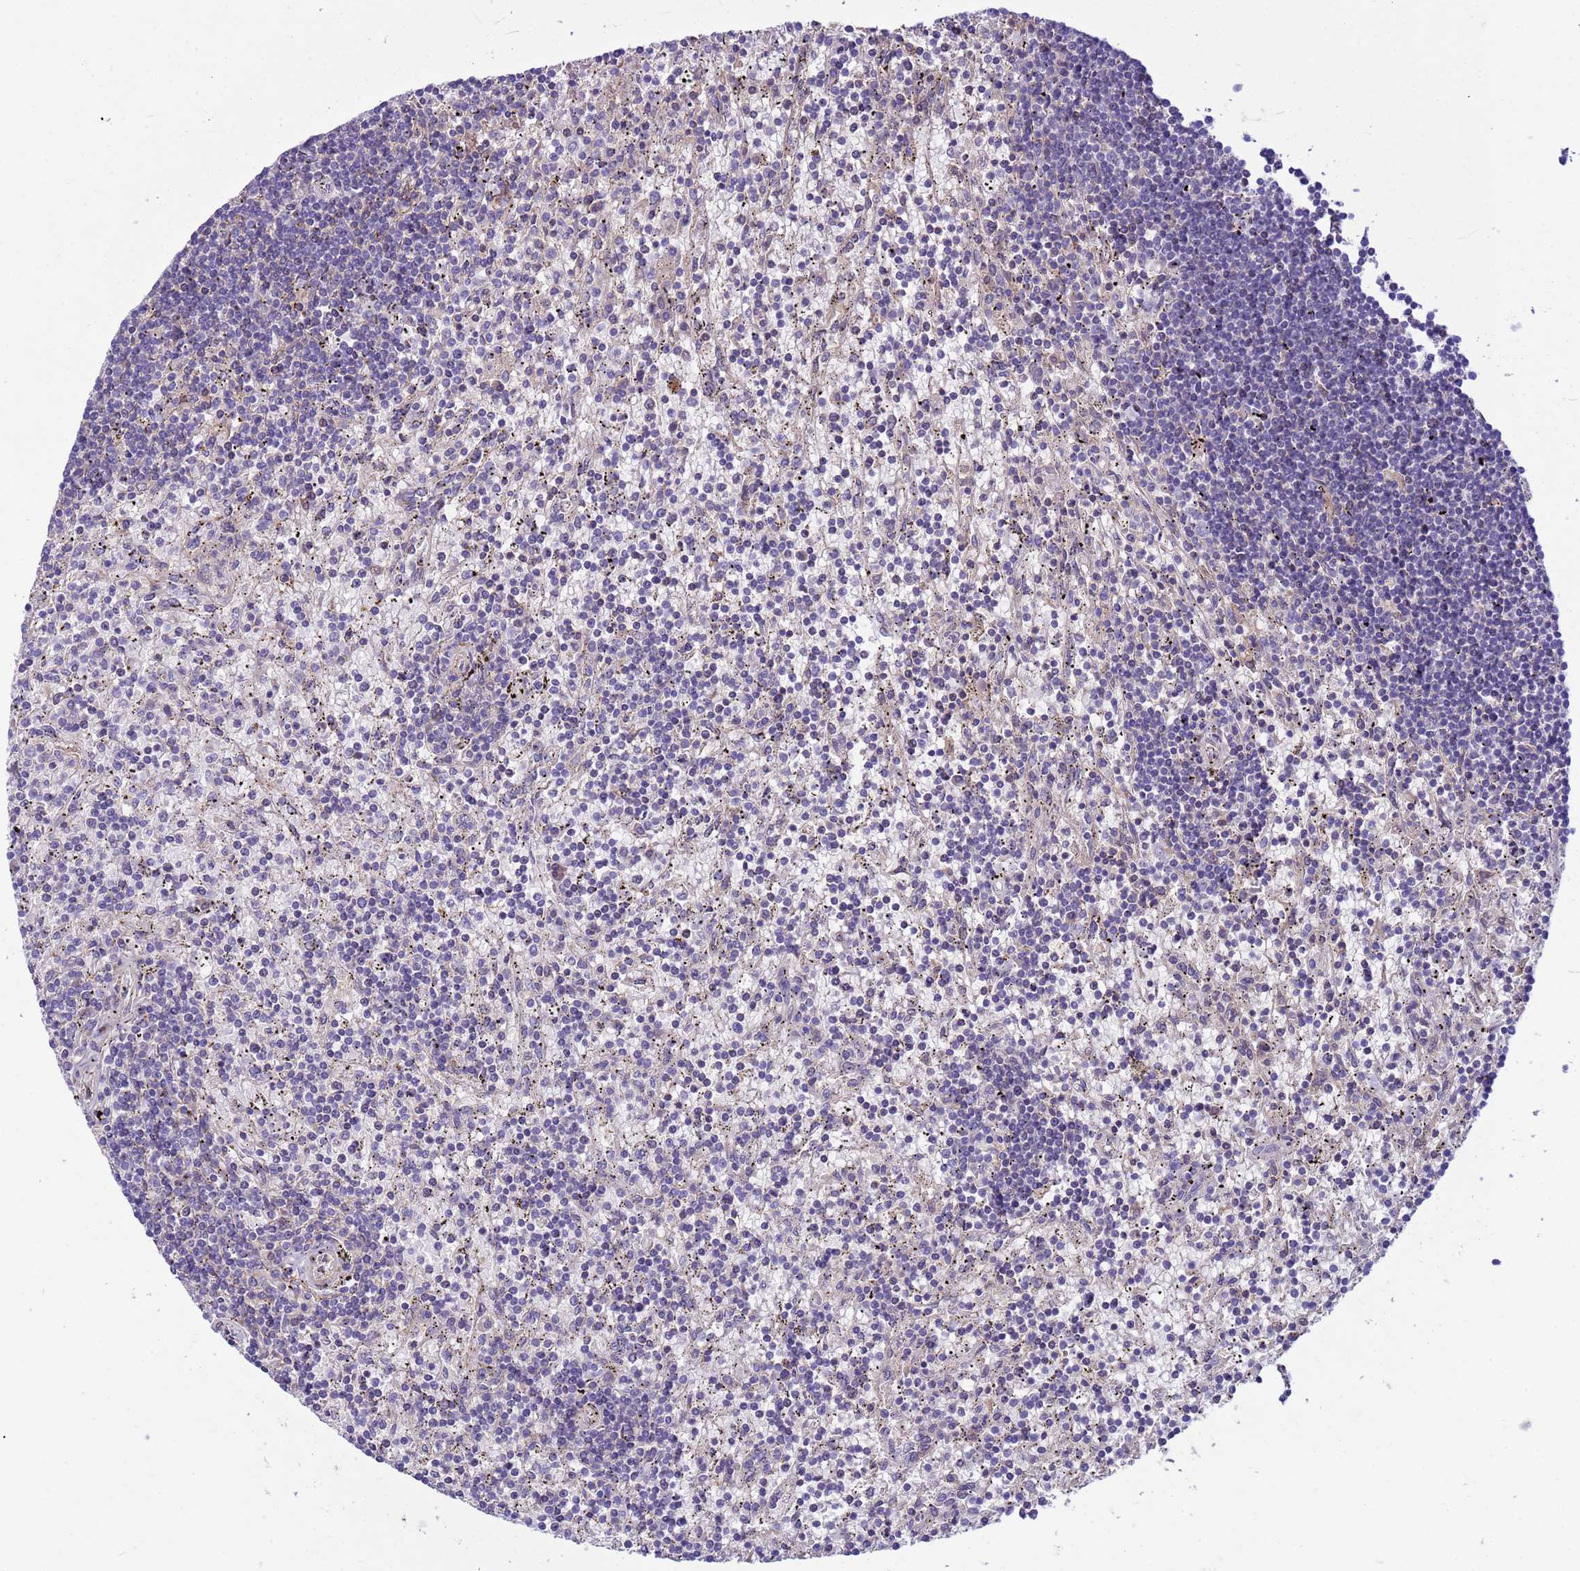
{"staining": {"intensity": "negative", "quantity": "none", "location": "none"}, "tissue": "lymphoma", "cell_type": "Tumor cells", "image_type": "cancer", "snomed": [{"axis": "morphology", "description": "Malignant lymphoma, non-Hodgkin's type, Low grade"}, {"axis": "topography", "description": "Spleen"}], "caption": "The image demonstrates no staining of tumor cells in malignant lymphoma, non-Hodgkin's type (low-grade).", "gene": "P2RX7", "patient": {"sex": "male", "age": 76}}